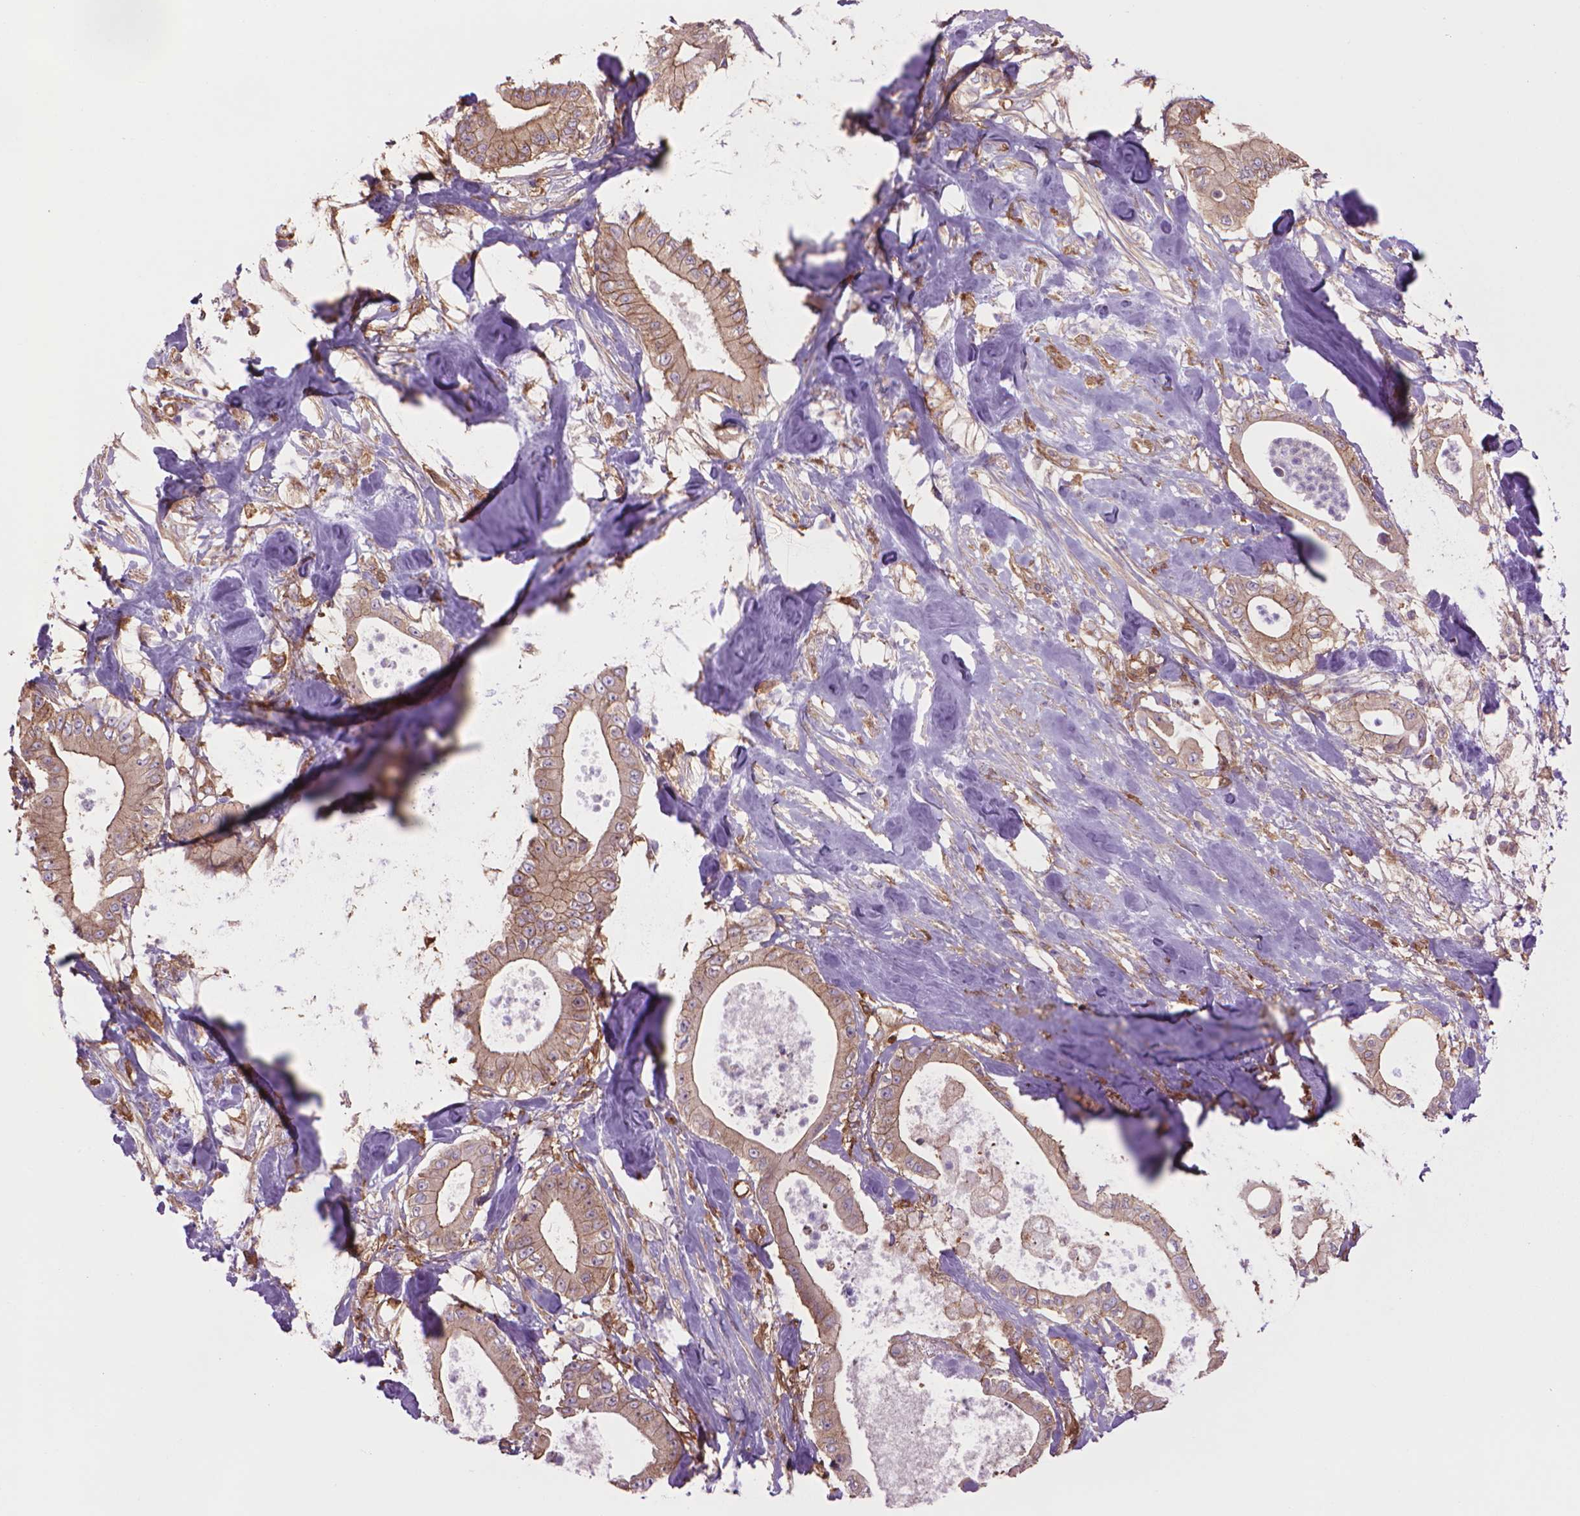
{"staining": {"intensity": "weak", "quantity": ">75%", "location": "cytoplasmic/membranous"}, "tissue": "pancreatic cancer", "cell_type": "Tumor cells", "image_type": "cancer", "snomed": [{"axis": "morphology", "description": "Adenocarcinoma, NOS"}, {"axis": "topography", "description": "Pancreas"}], "caption": "A brown stain highlights weak cytoplasmic/membranous positivity of a protein in human pancreatic cancer tumor cells. (Stains: DAB in brown, nuclei in blue, Microscopy: brightfield microscopy at high magnification).", "gene": "CORO1B", "patient": {"sex": "male", "age": 71}}